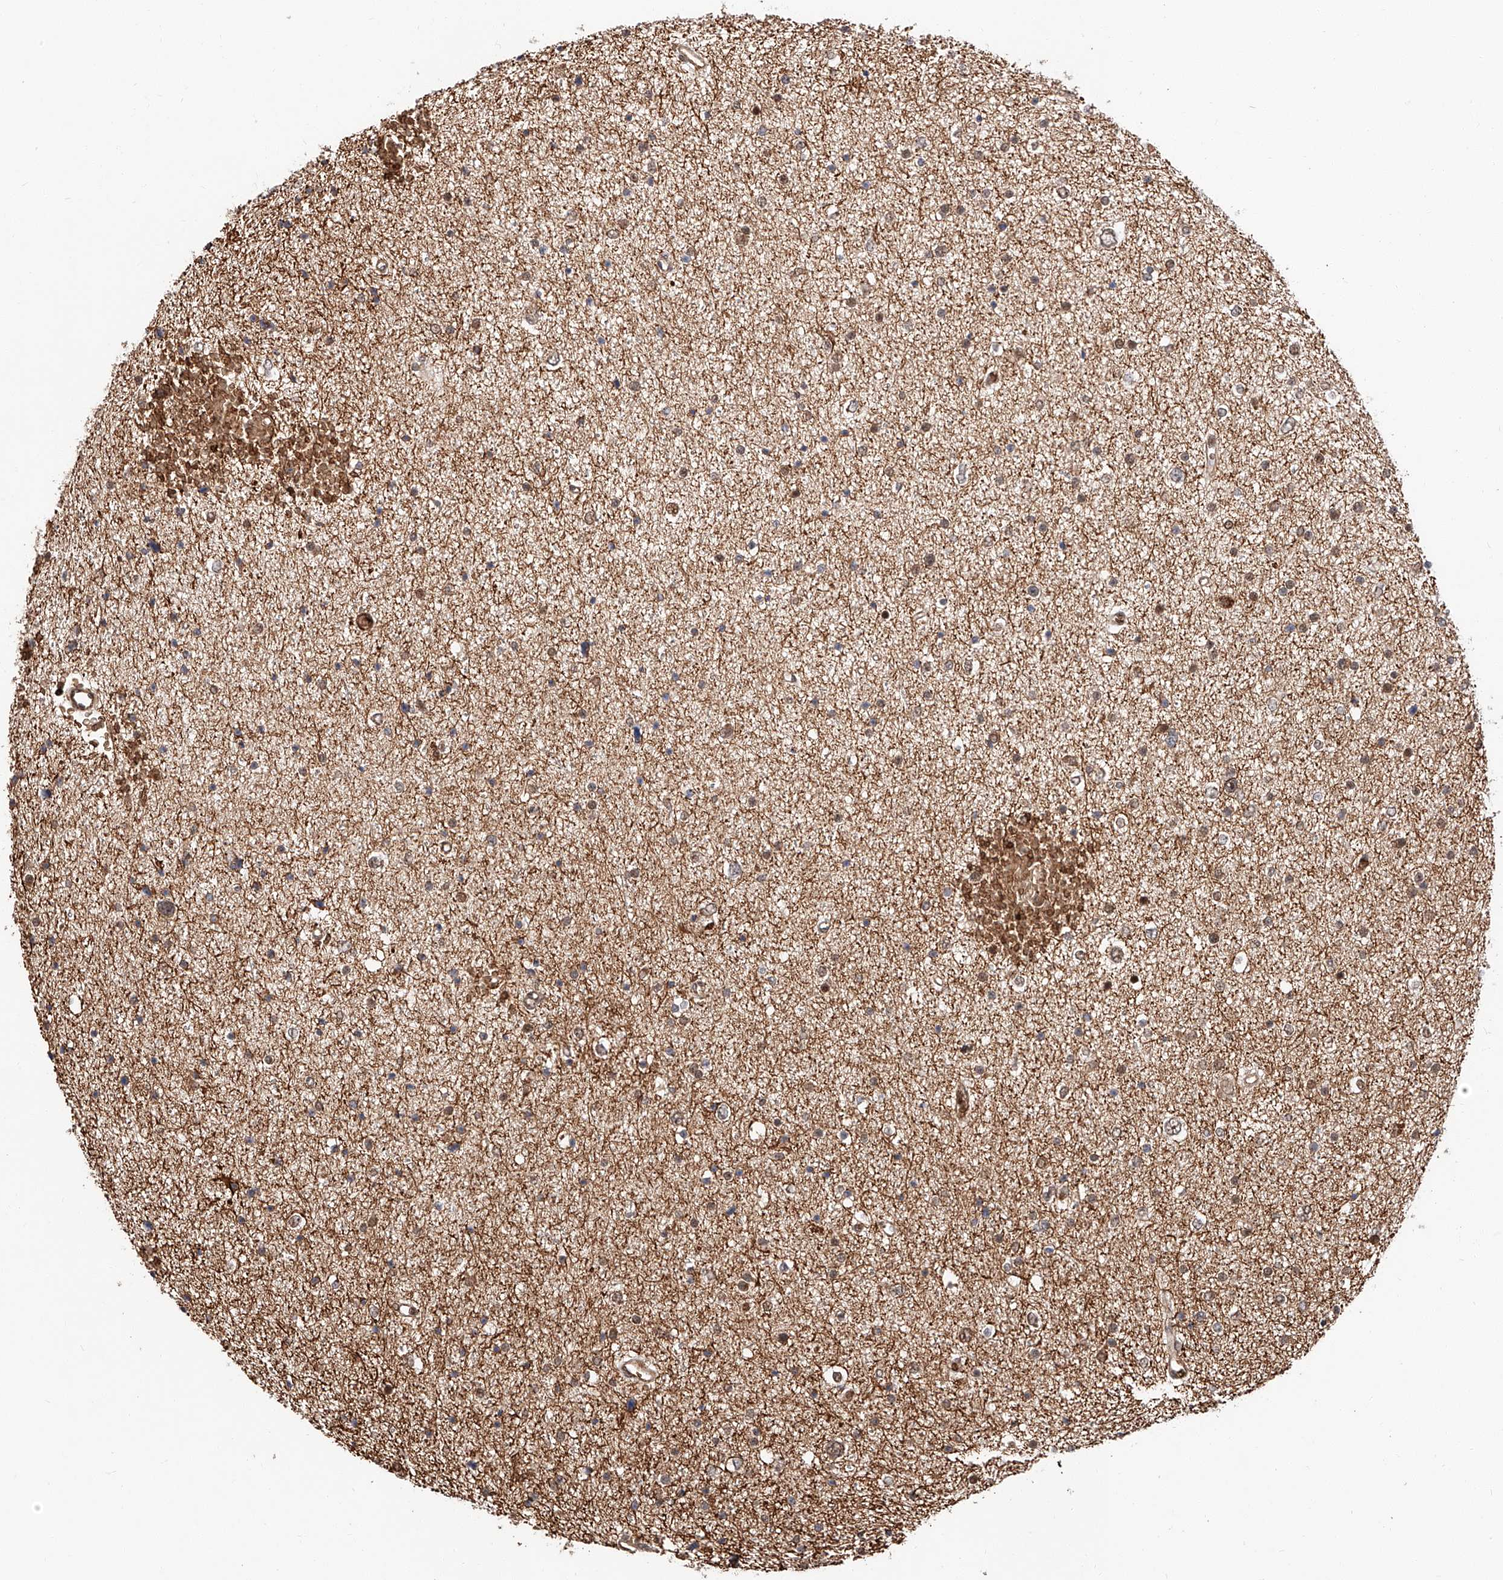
{"staining": {"intensity": "weak", "quantity": "25%-75%", "location": "cytoplasmic/membranous,nuclear"}, "tissue": "glioma", "cell_type": "Tumor cells", "image_type": "cancer", "snomed": [{"axis": "morphology", "description": "Glioma, malignant, Low grade"}, {"axis": "topography", "description": "Brain"}], "caption": "High-magnification brightfield microscopy of glioma stained with DAB (brown) and counterstained with hematoxylin (blue). tumor cells exhibit weak cytoplasmic/membranous and nuclear positivity is present in approximately25%-75% of cells.", "gene": "THTPA", "patient": {"sex": "female", "age": 37}}